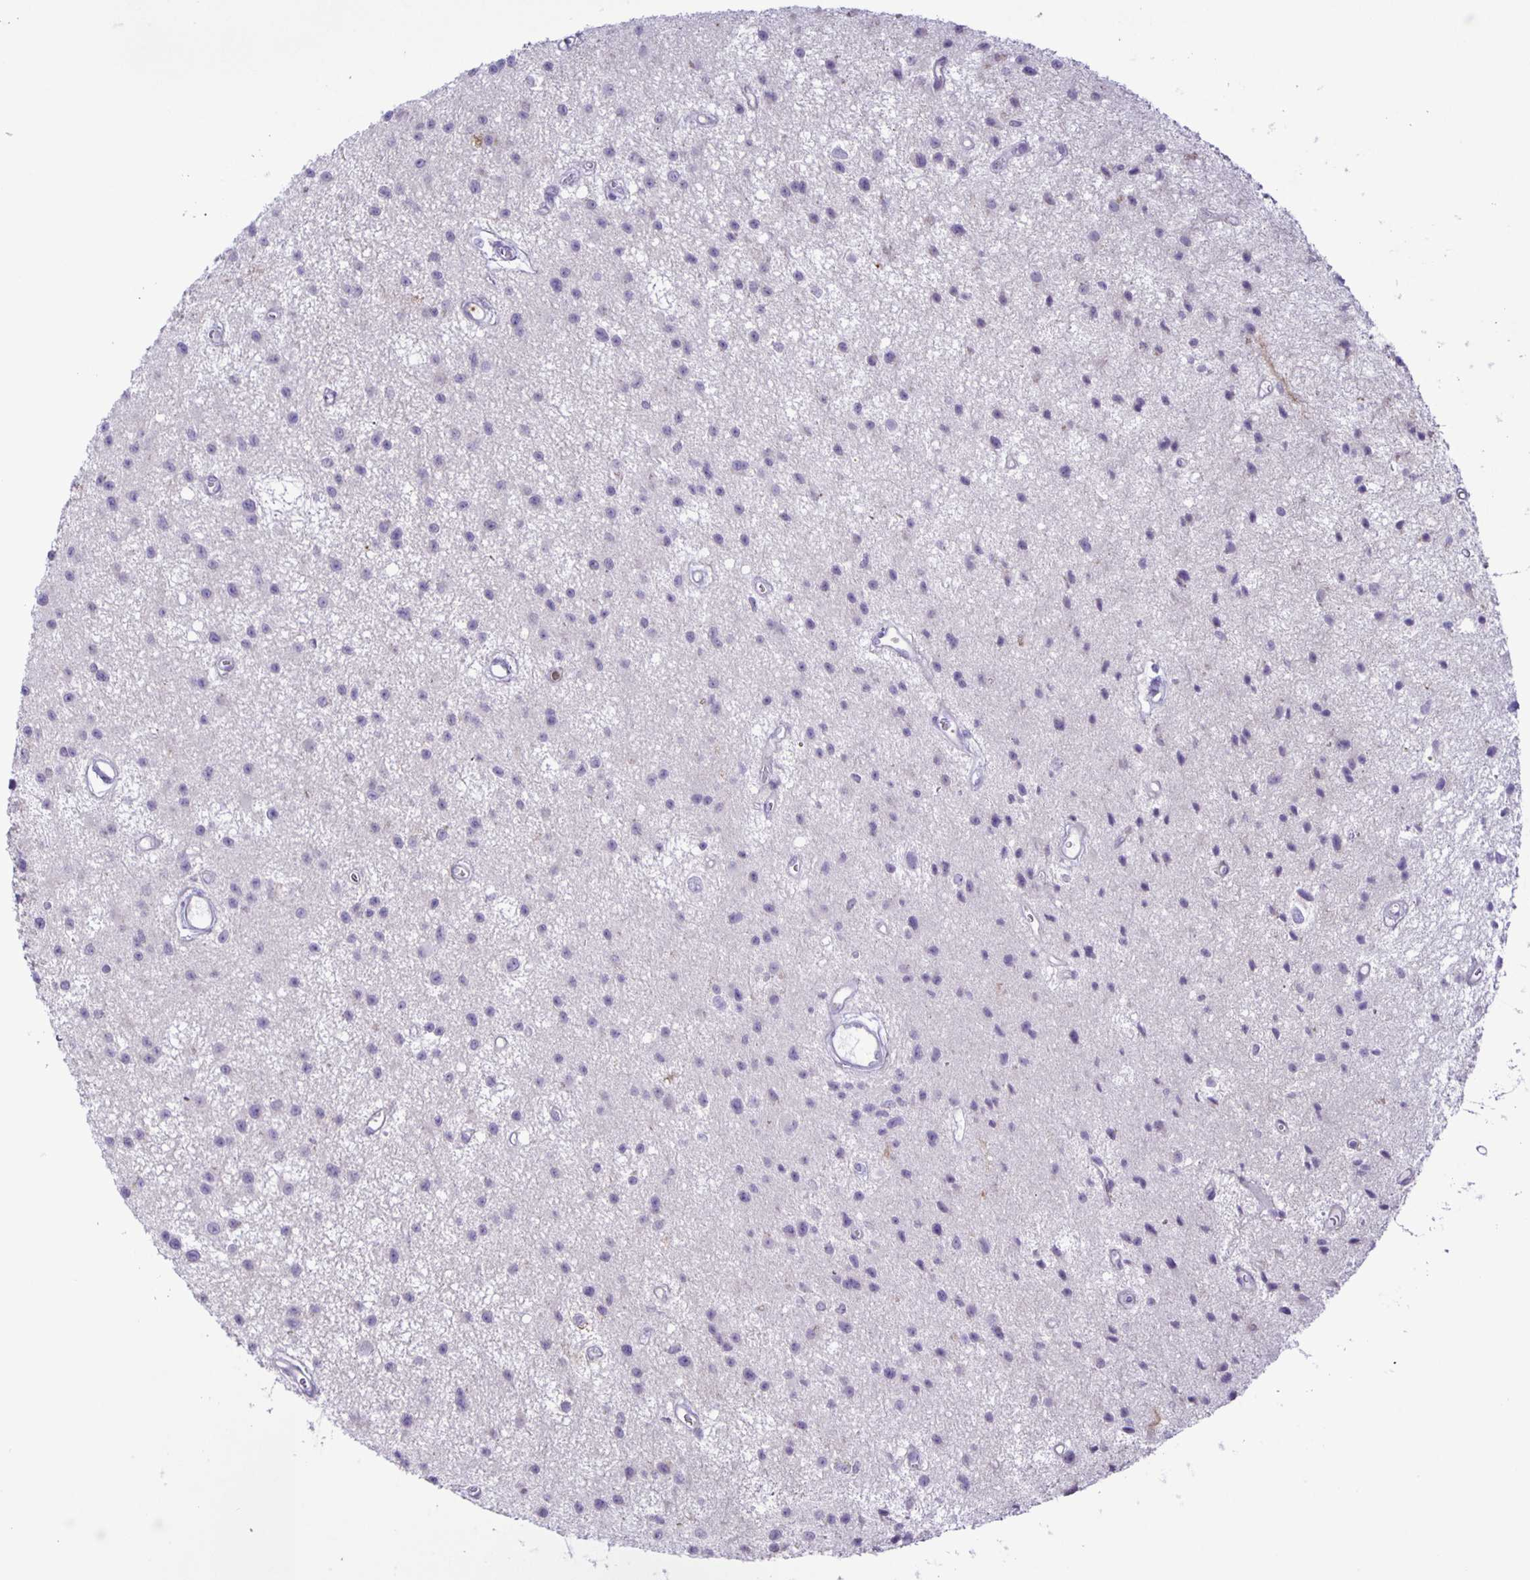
{"staining": {"intensity": "negative", "quantity": "none", "location": "none"}, "tissue": "glioma", "cell_type": "Tumor cells", "image_type": "cancer", "snomed": [{"axis": "morphology", "description": "Glioma, malignant, Low grade"}, {"axis": "topography", "description": "Brain"}], "caption": "Image shows no protein positivity in tumor cells of glioma tissue. The staining was performed using DAB (3,3'-diaminobenzidine) to visualize the protein expression in brown, while the nuclei were stained in blue with hematoxylin (Magnification: 20x).", "gene": "ADCK1", "patient": {"sex": "male", "age": 43}}